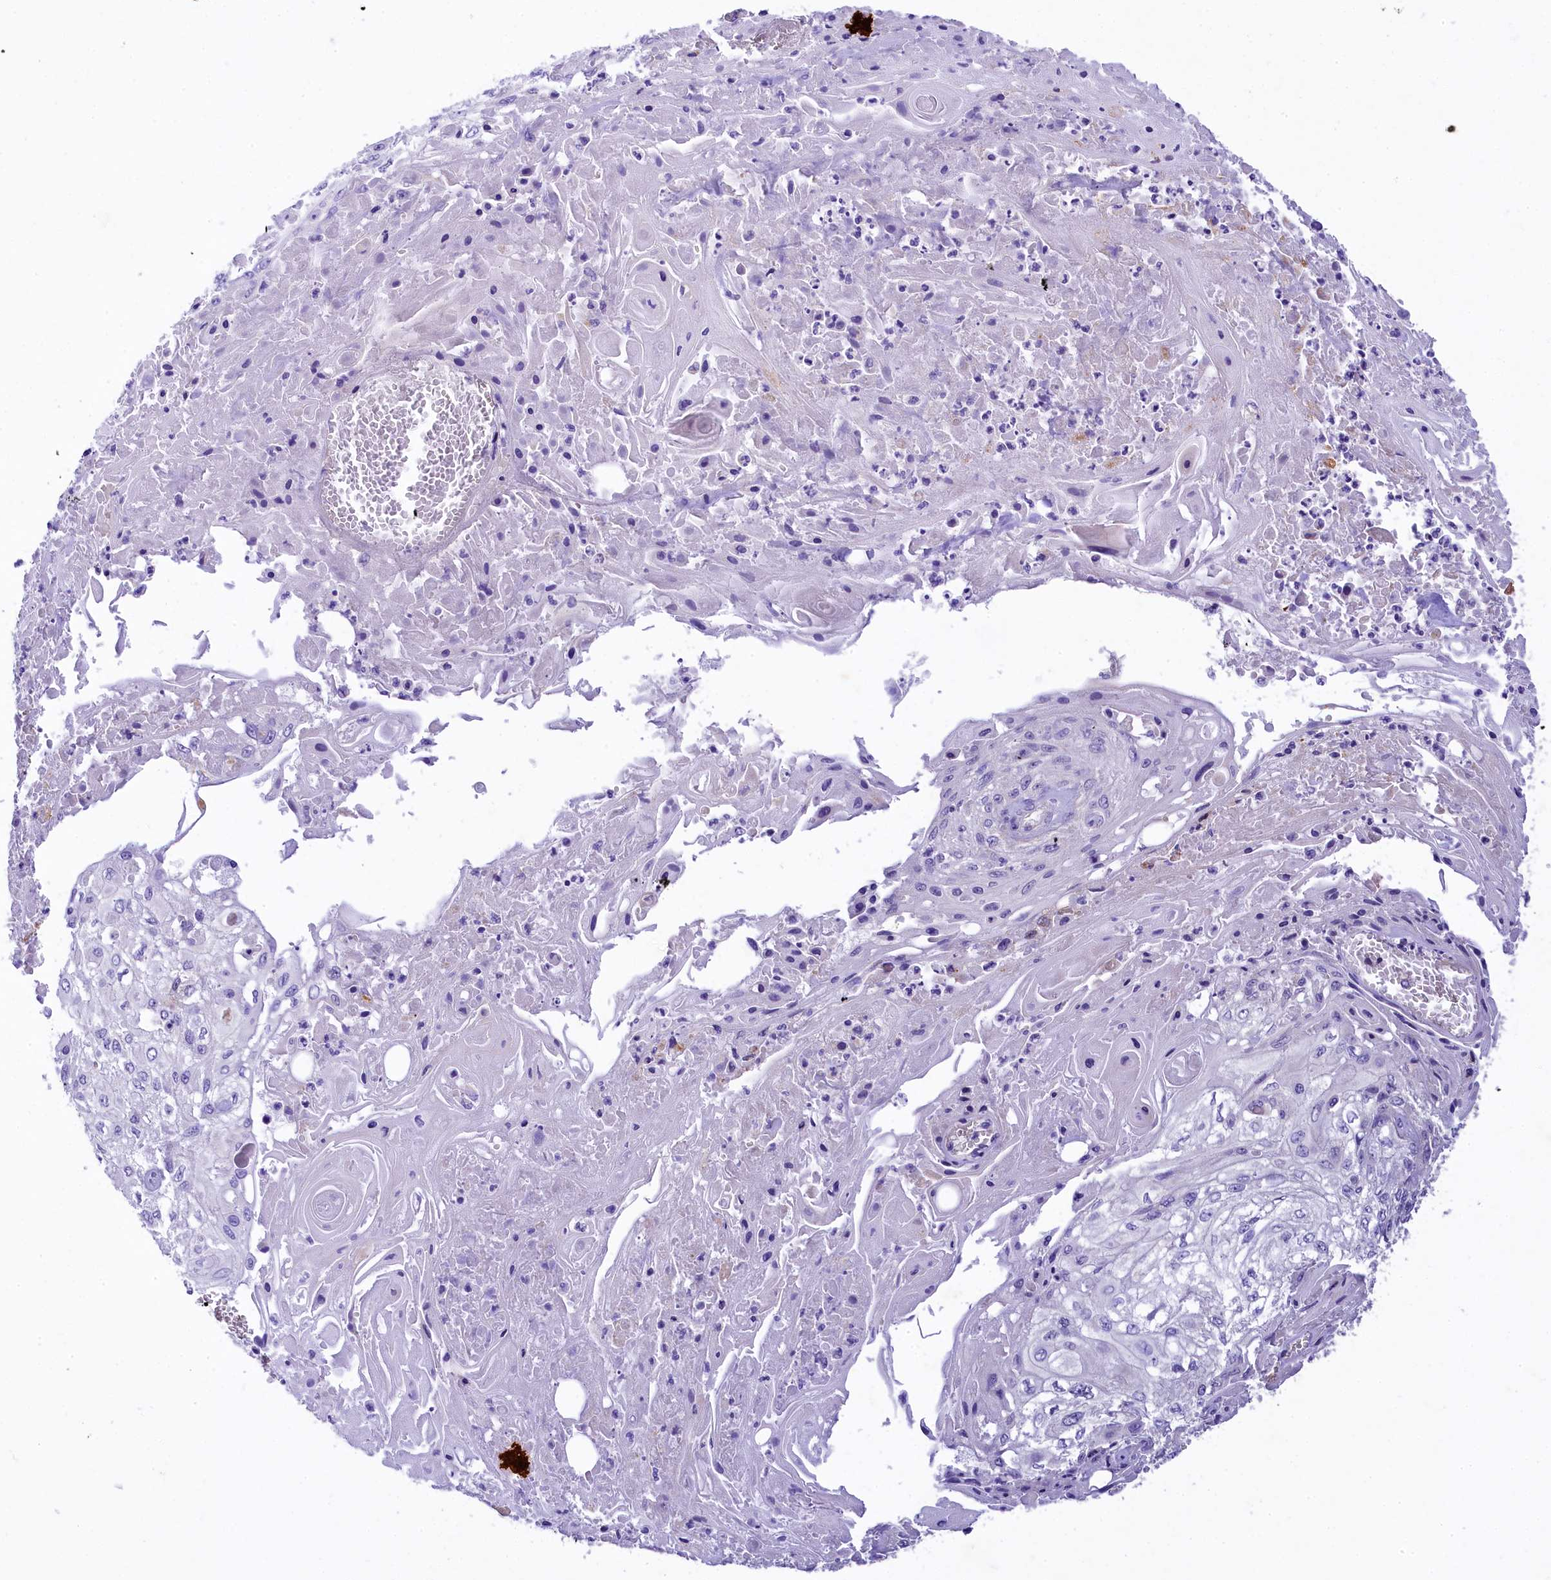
{"staining": {"intensity": "negative", "quantity": "none", "location": "none"}, "tissue": "skin cancer", "cell_type": "Tumor cells", "image_type": "cancer", "snomed": [{"axis": "morphology", "description": "Squamous cell carcinoma, NOS"}, {"axis": "morphology", "description": "Squamous cell carcinoma, metastatic, NOS"}, {"axis": "topography", "description": "Skin"}, {"axis": "topography", "description": "Lymph node"}], "caption": "Human skin cancer (squamous cell carcinoma) stained for a protein using immunohistochemistry (IHC) displays no staining in tumor cells.", "gene": "UBXN6", "patient": {"sex": "male", "age": 75}}